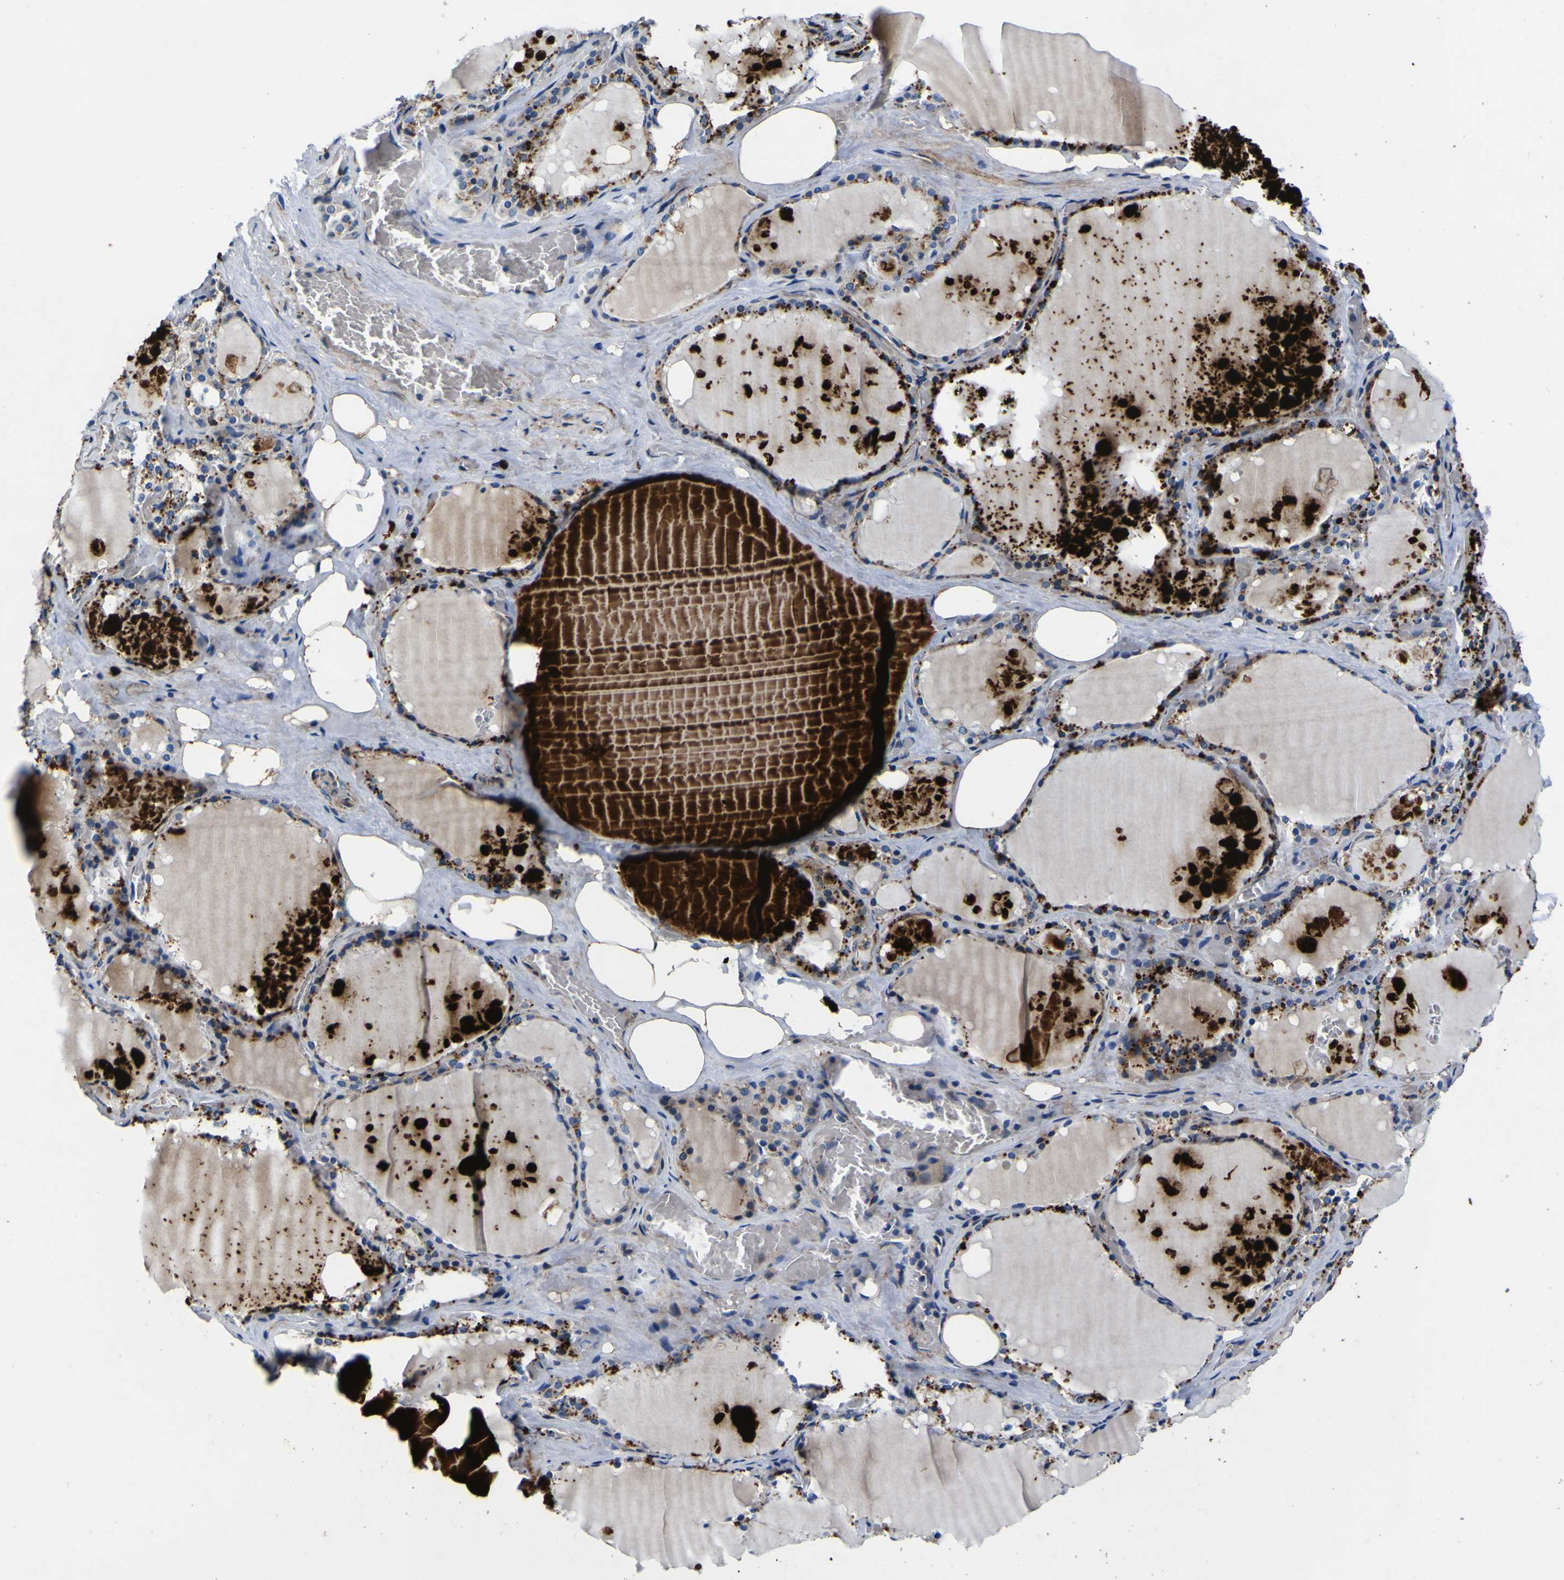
{"staining": {"intensity": "moderate", "quantity": ">75%", "location": "cytoplasmic/membranous"}, "tissue": "thyroid gland", "cell_type": "Glandular cells", "image_type": "normal", "snomed": [{"axis": "morphology", "description": "Normal tissue, NOS"}, {"axis": "topography", "description": "Thyroid gland"}], "caption": "Glandular cells reveal medium levels of moderate cytoplasmic/membranous positivity in about >75% of cells in unremarkable human thyroid gland.", "gene": "AGAP3", "patient": {"sex": "male", "age": 61}}